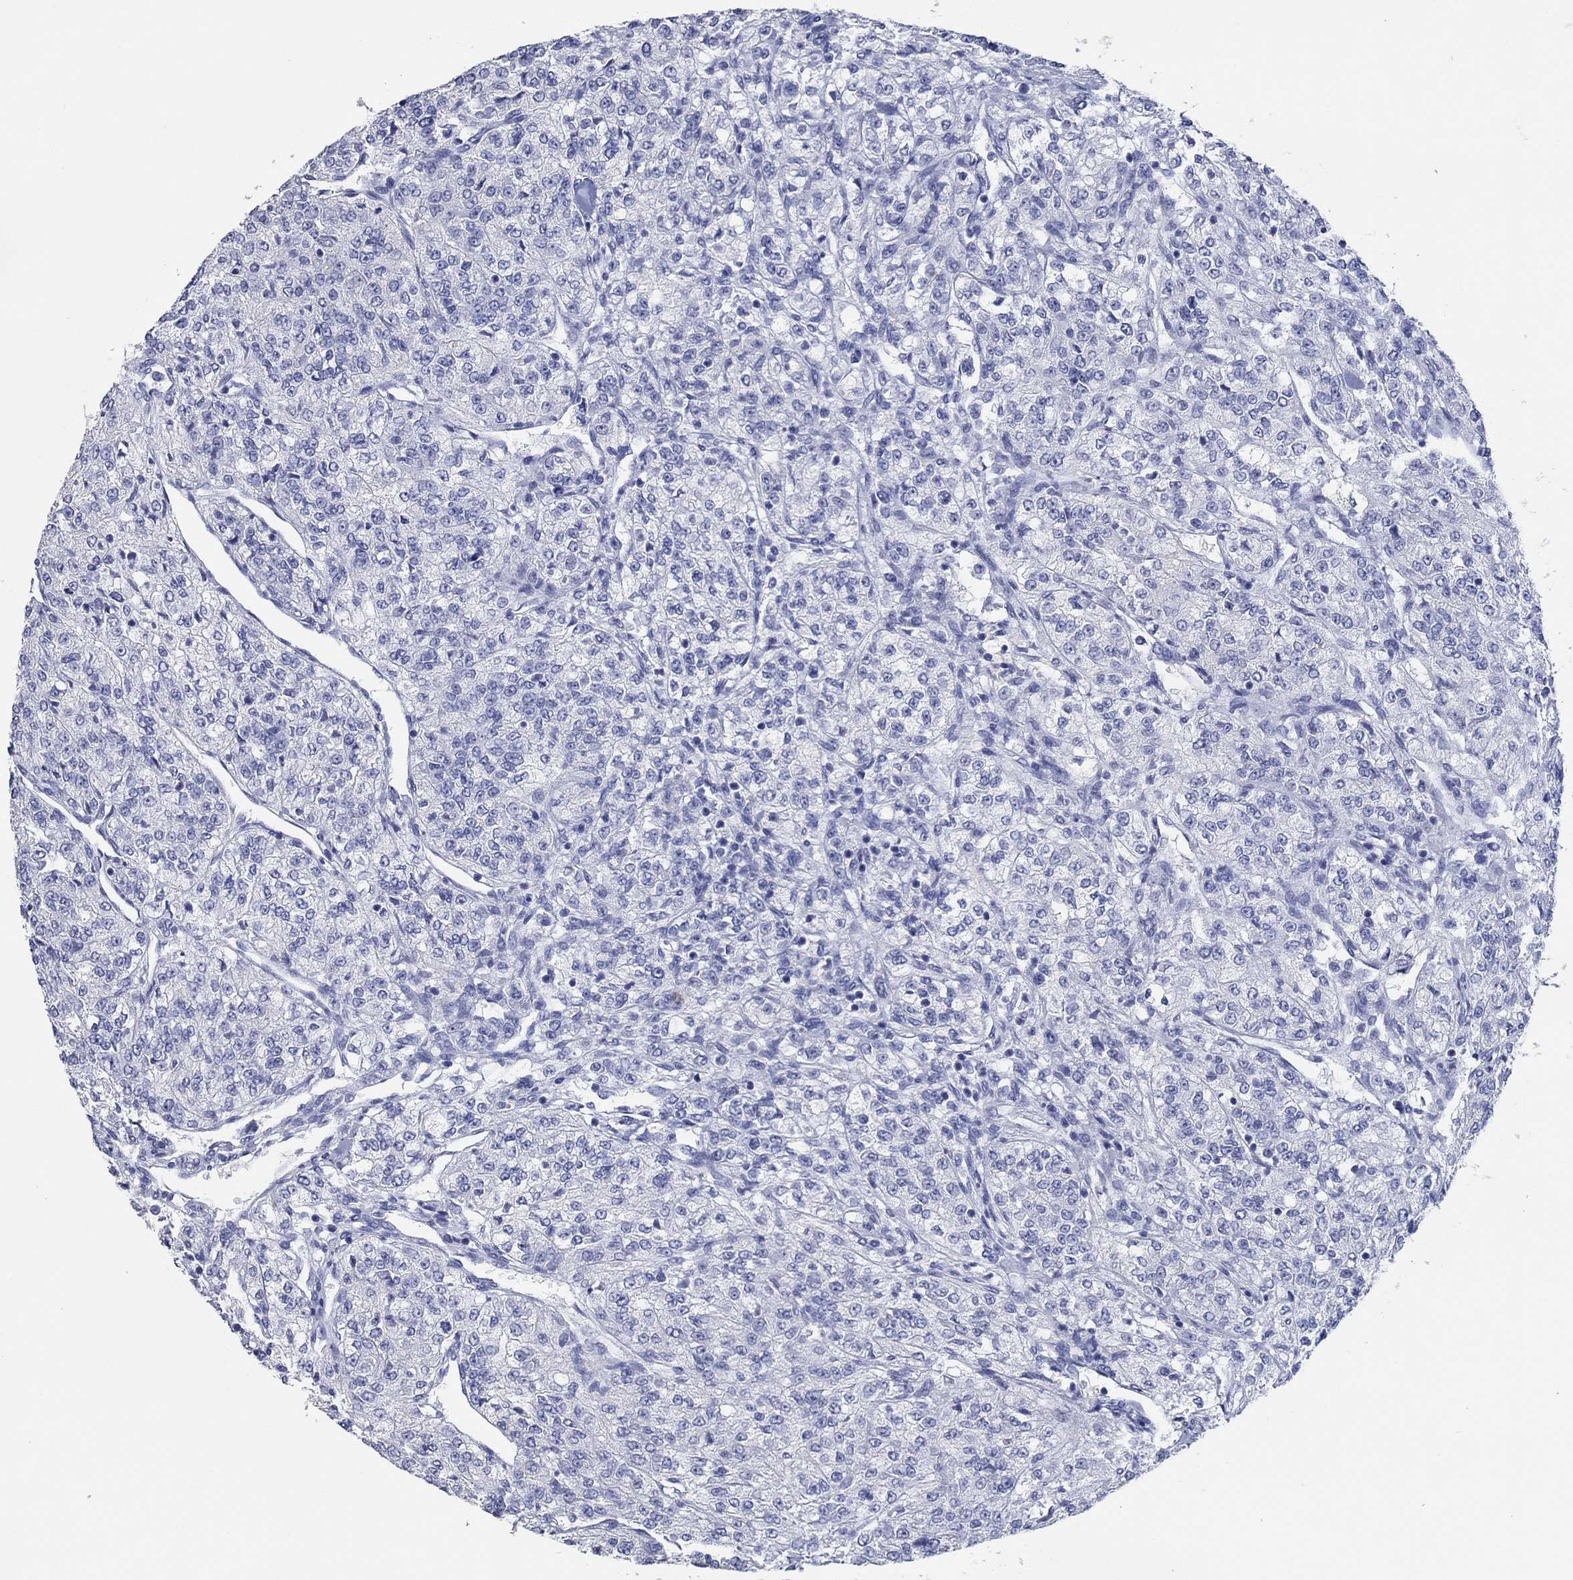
{"staining": {"intensity": "negative", "quantity": "none", "location": "none"}, "tissue": "renal cancer", "cell_type": "Tumor cells", "image_type": "cancer", "snomed": [{"axis": "morphology", "description": "Adenocarcinoma, NOS"}, {"axis": "topography", "description": "Kidney"}], "caption": "Renal cancer stained for a protein using IHC demonstrates no positivity tumor cells.", "gene": "POU5F1", "patient": {"sex": "female", "age": 63}}